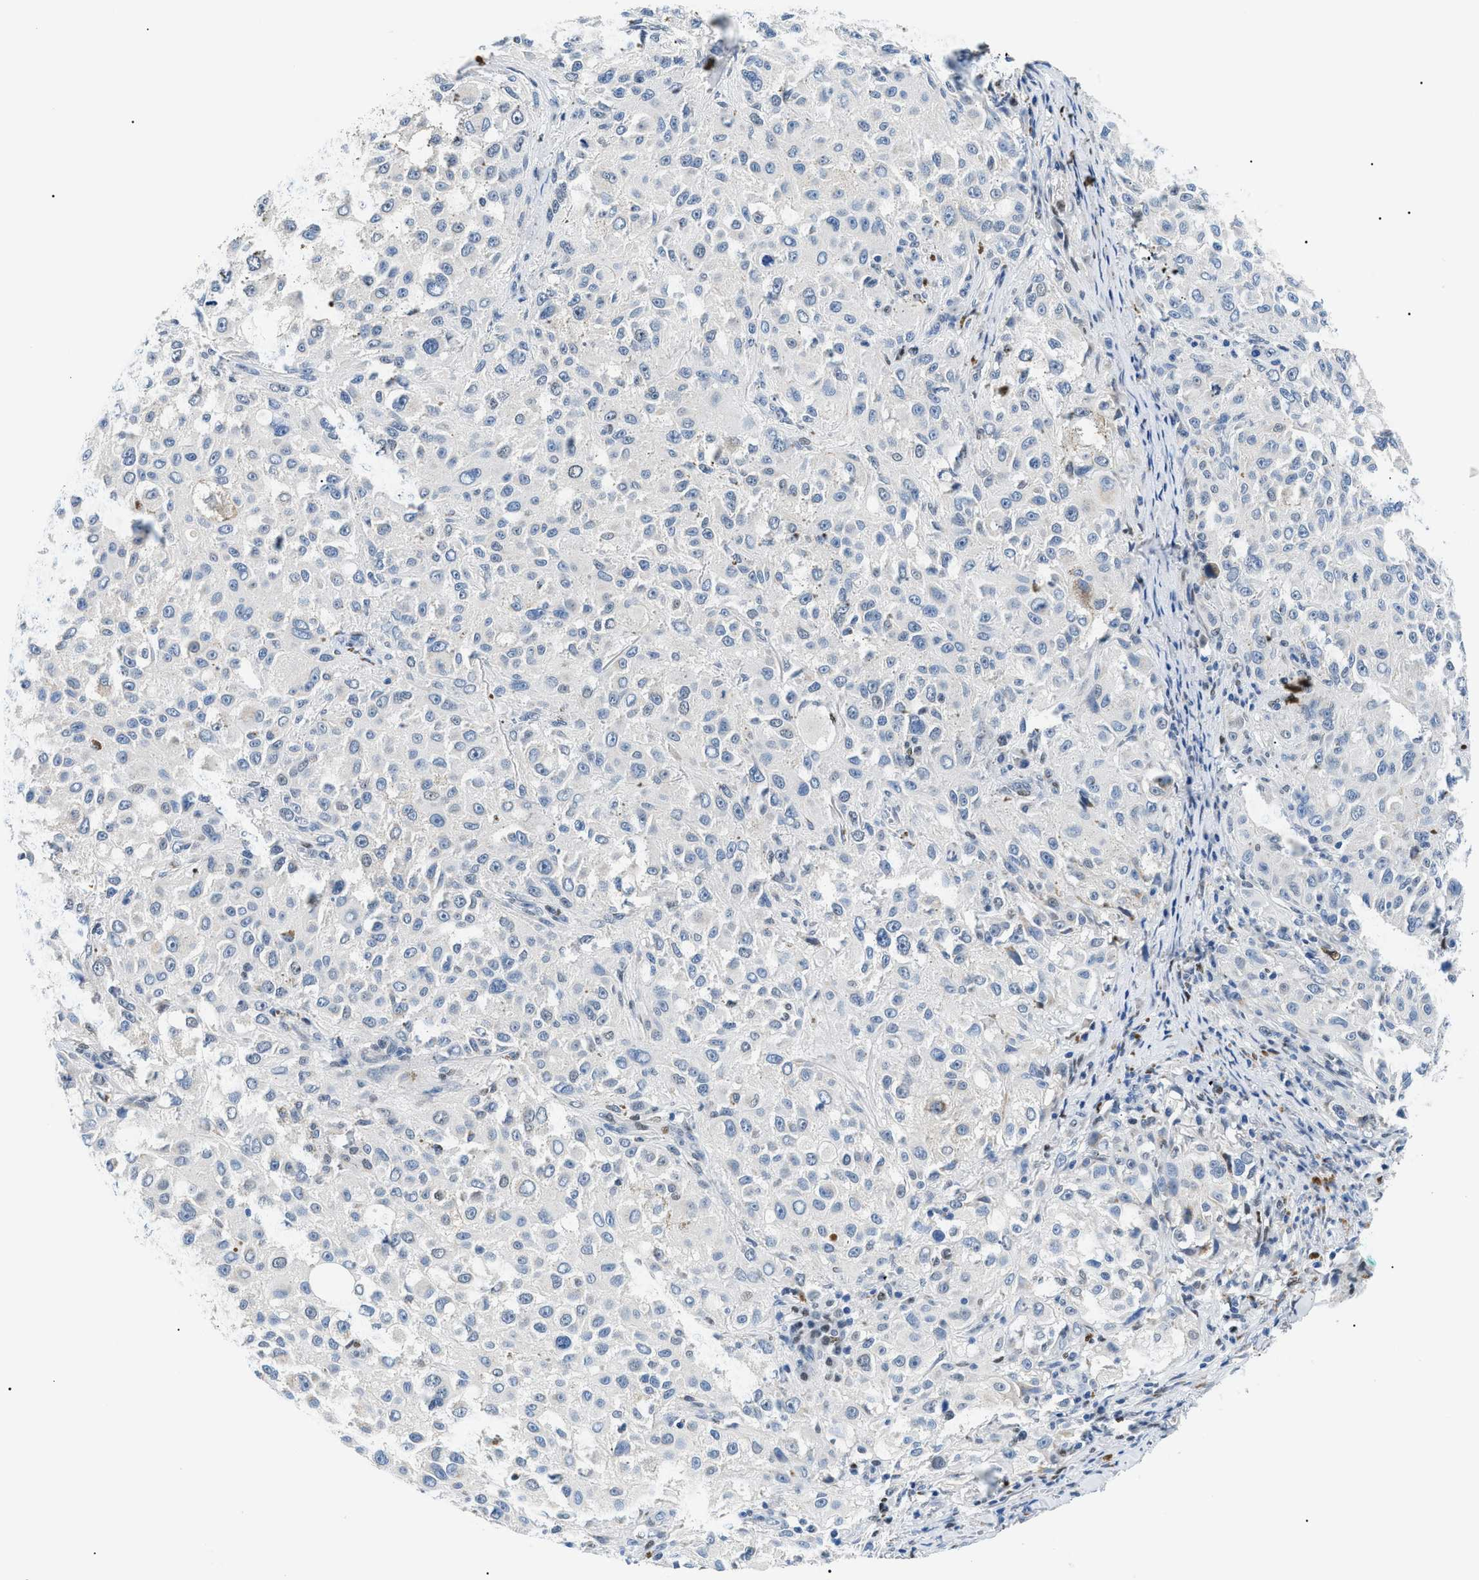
{"staining": {"intensity": "negative", "quantity": "none", "location": "none"}, "tissue": "melanoma", "cell_type": "Tumor cells", "image_type": "cancer", "snomed": [{"axis": "morphology", "description": "Necrosis, NOS"}, {"axis": "morphology", "description": "Malignant melanoma, NOS"}, {"axis": "topography", "description": "Skin"}], "caption": "Tumor cells show no significant staining in melanoma.", "gene": "SMARCC1", "patient": {"sex": "female", "age": 87}}